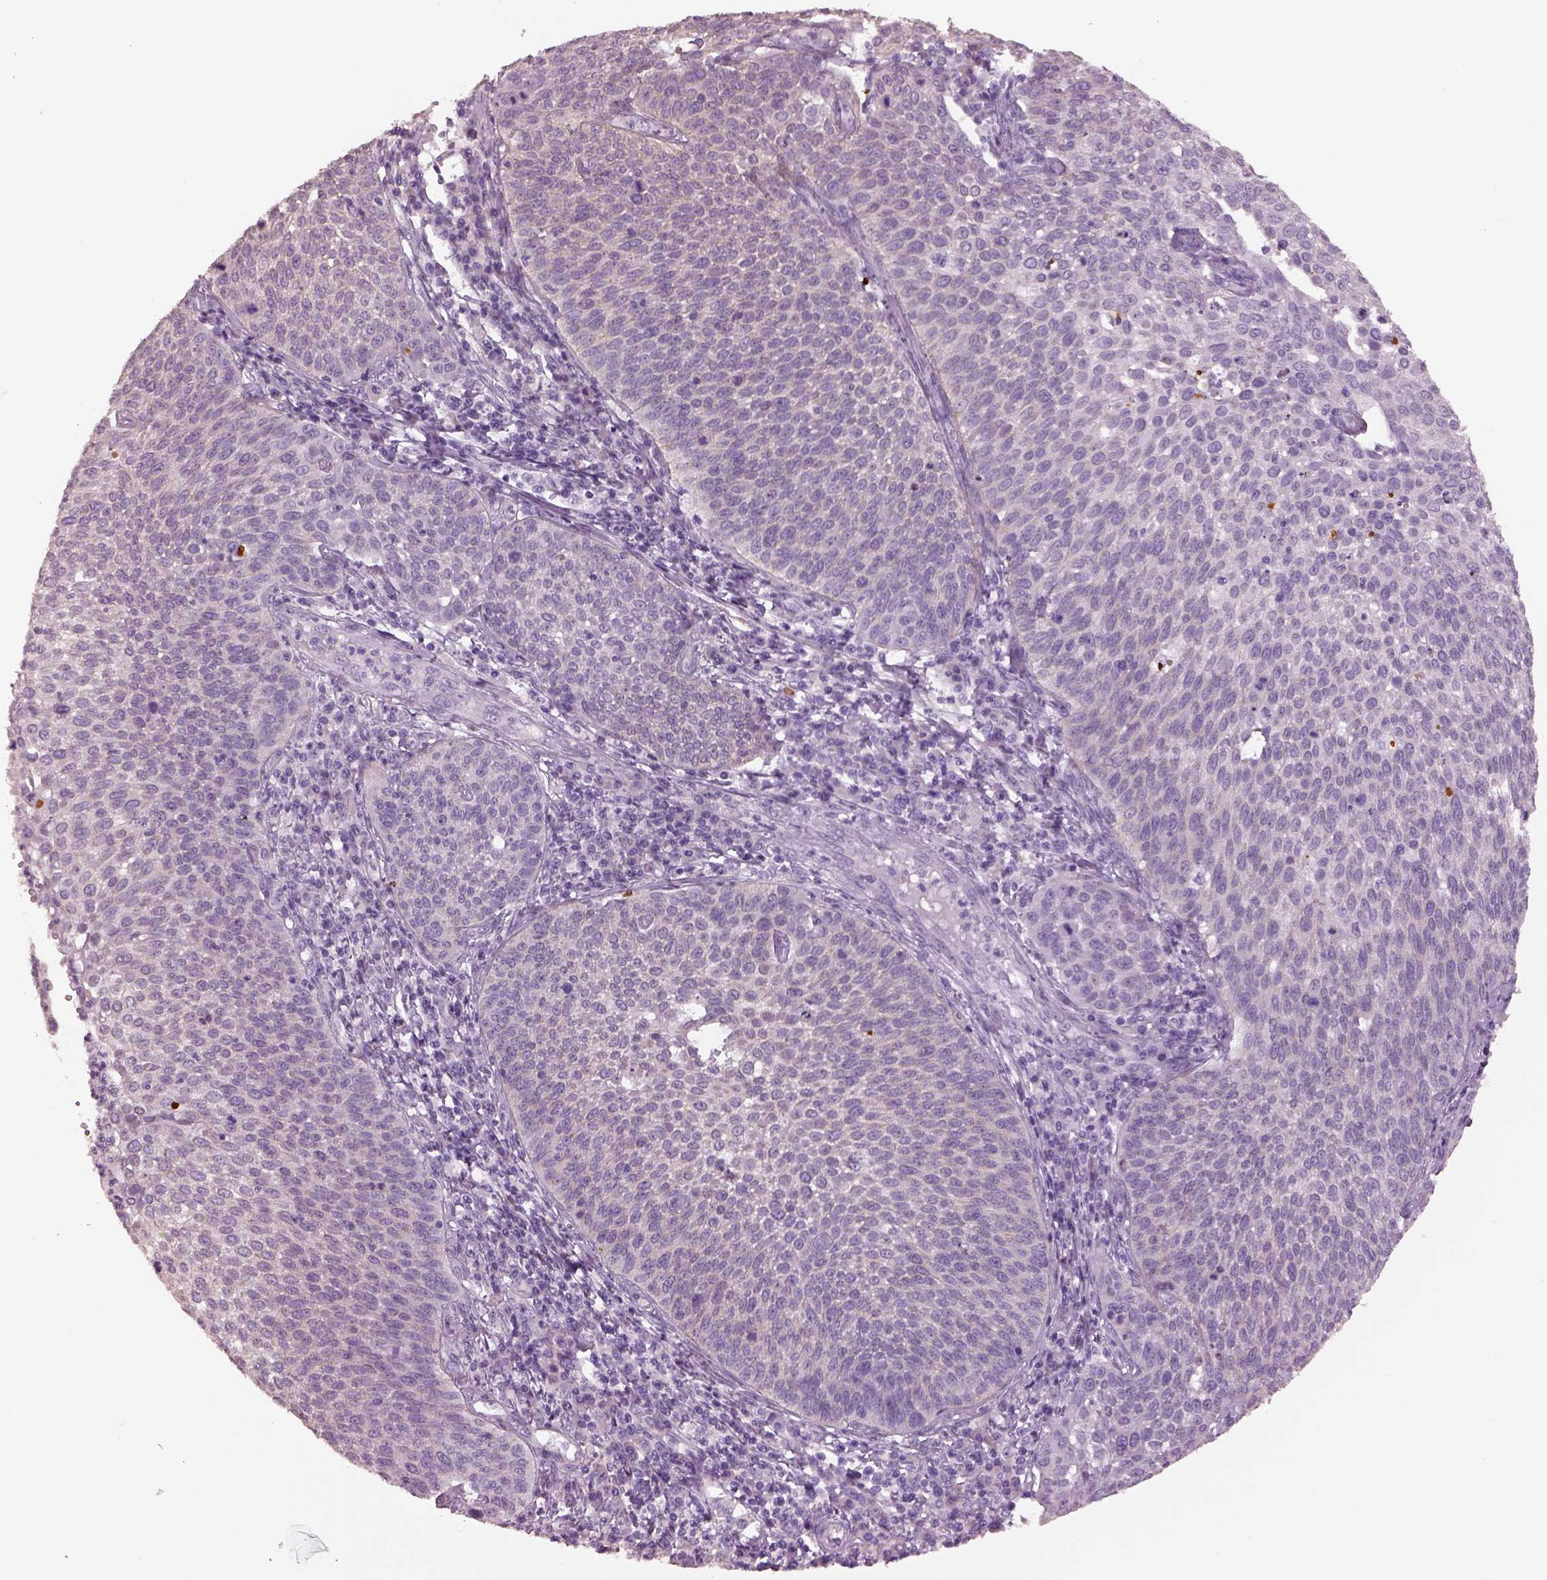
{"staining": {"intensity": "negative", "quantity": "none", "location": "none"}, "tissue": "cervical cancer", "cell_type": "Tumor cells", "image_type": "cancer", "snomed": [{"axis": "morphology", "description": "Squamous cell carcinoma, NOS"}, {"axis": "topography", "description": "Cervix"}], "caption": "Immunohistochemistry (IHC) micrograph of cervical squamous cell carcinoma stained for a protein (brown), which demonstrates no expression in tumor cells. (DAB immunohistochemistry visualized using brightfield microscopy, high magnification).", "gene": "GUCA1A", "patient": {"sex": "female", "age": 34}}